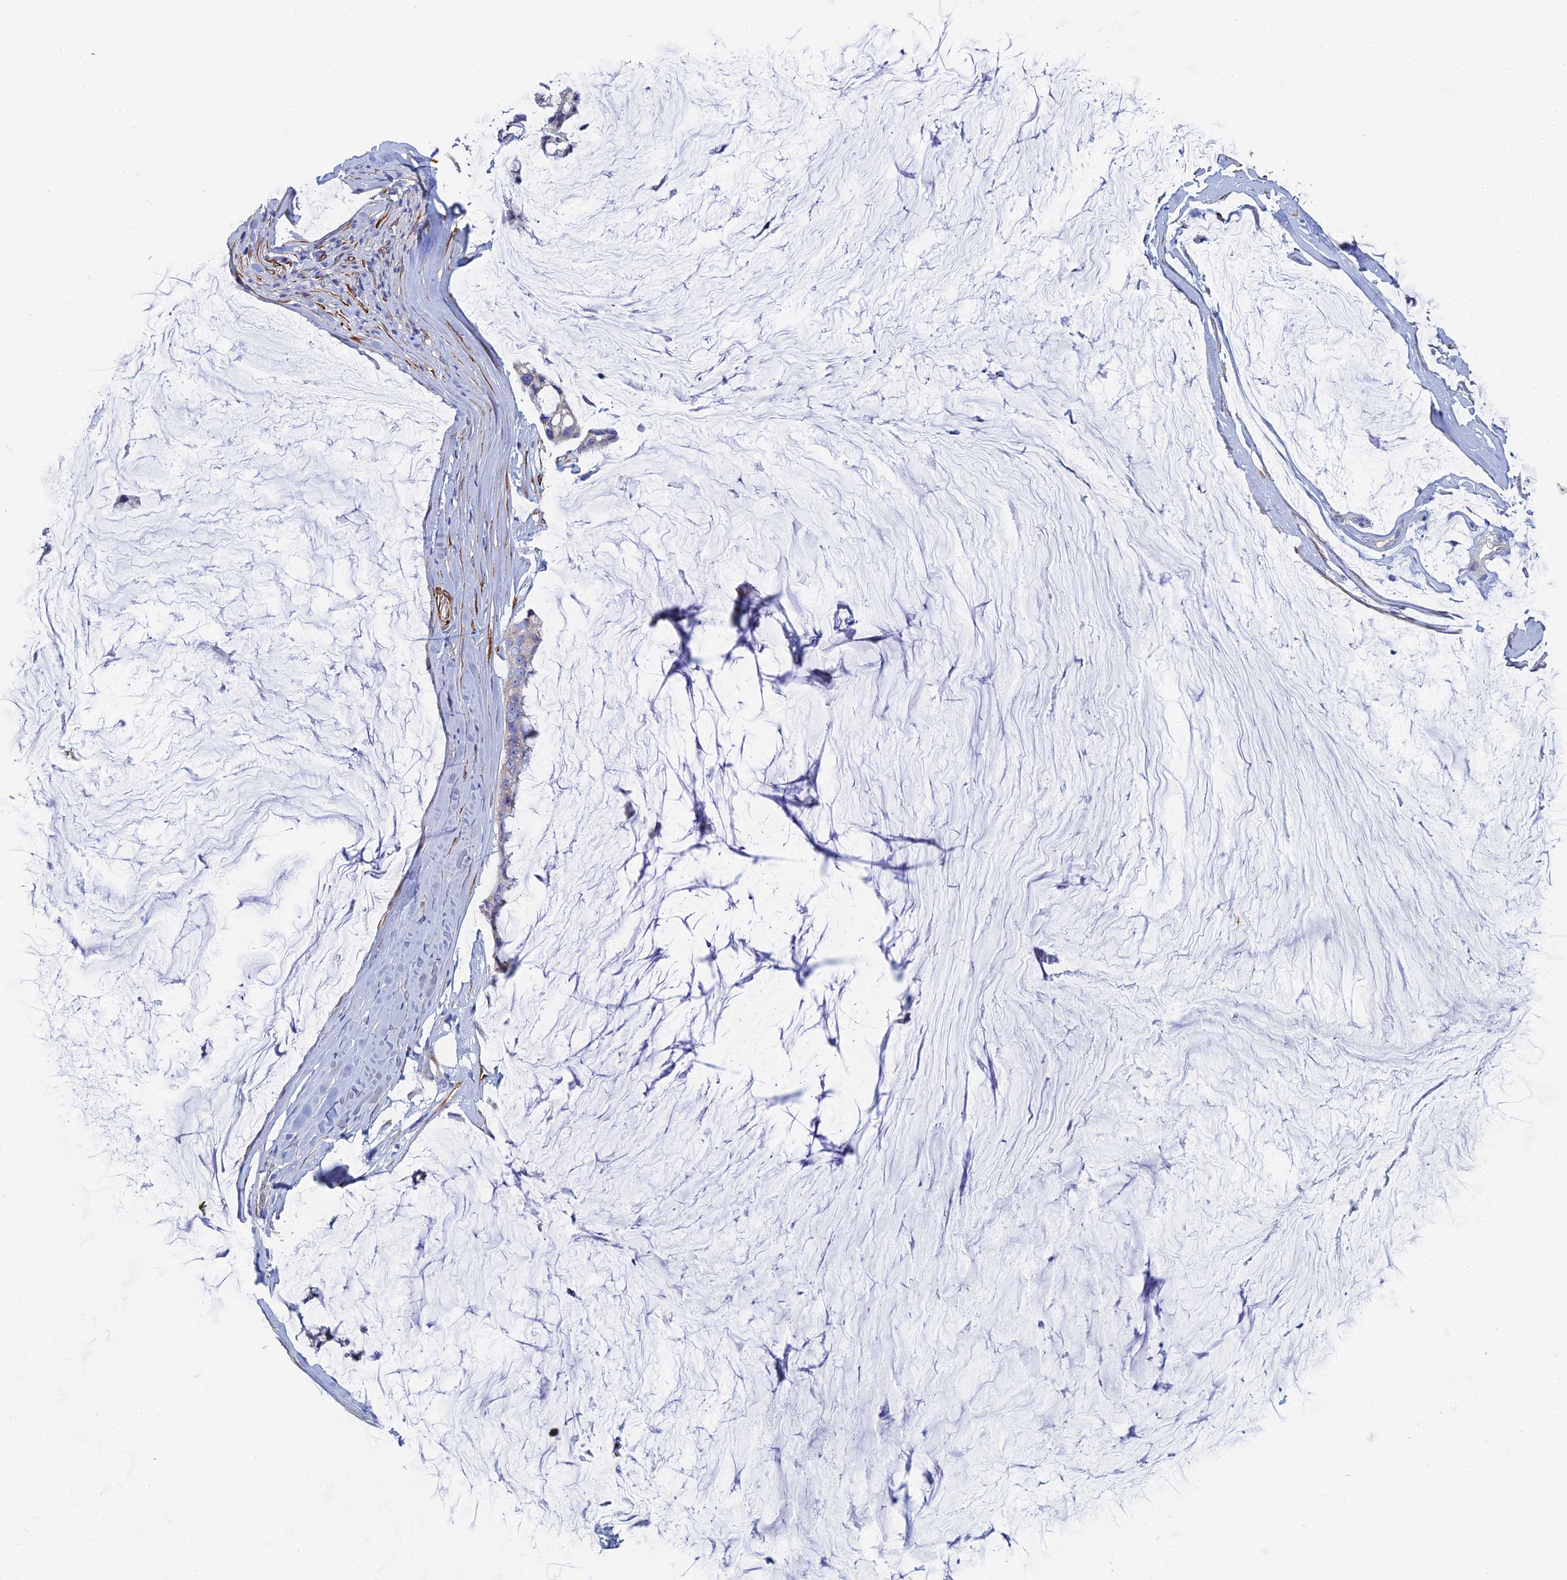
{"staining": {"intensity": "weak", "quantity": "<25%", "location": "cytoplasmic/membranous"}, "tissue": "ovarian cancer", "cell_type": "Tumor cells", "image_type": "cancer", "snomed": [{"axis": "morphology", "description": "Cystadenocarcinoma, mucinous, NOS"}, {"axis": "topography", "description": "Ovary"}], "caption": "Ovarian cancer (mucinous cystadenocarcinoma) stained for a protein using immunohistochemistry (IHC) exhibits no staining tumor cells.", "gene": "PCDHA8", "patient": {"sex": "female", "age": 39}}